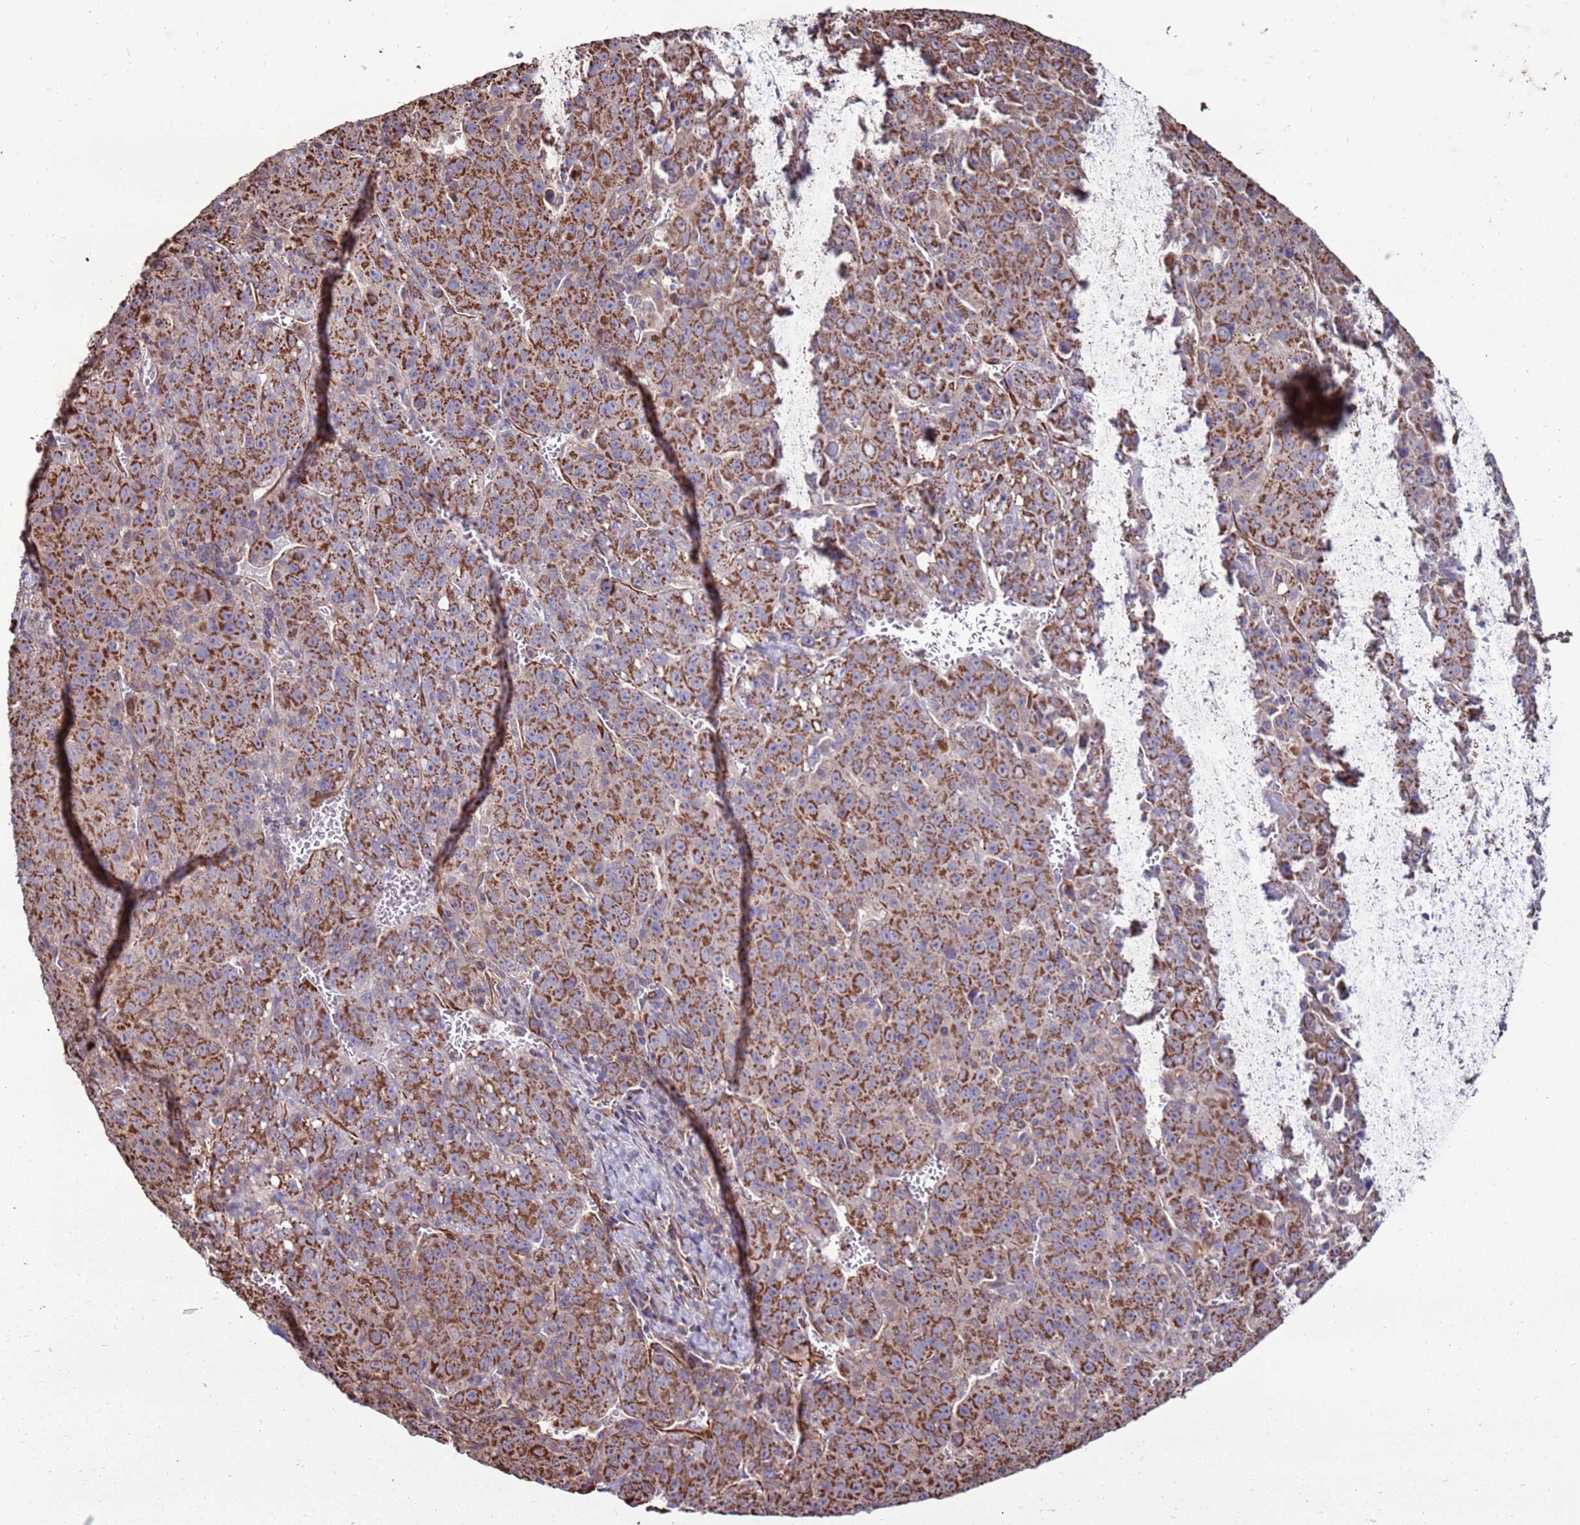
{"staining": {"intensity": "strong", "quantity": ">75%", "location": "cytoplasmic/membranous"}, "tissue": "liver cancer", "cell_type": "Tumor cells", "image_type": "cancer", "snomed": [{"axis": "morphology", "description": "Carcinoma, Hepatocellular, NOS"}, {"axis": "topography", "description": "Liver"}], "caption": "Immunohistochemistry (IHC) histopathology image of human liver hepatocellular carcinoma stained for a protein (brown), which reveals high levels of strong cytoplasmic/membranous staining in approximately >75% of tumor cells.", "gene": "DDX59", "patient": {"sex": "female", "age": 53}}